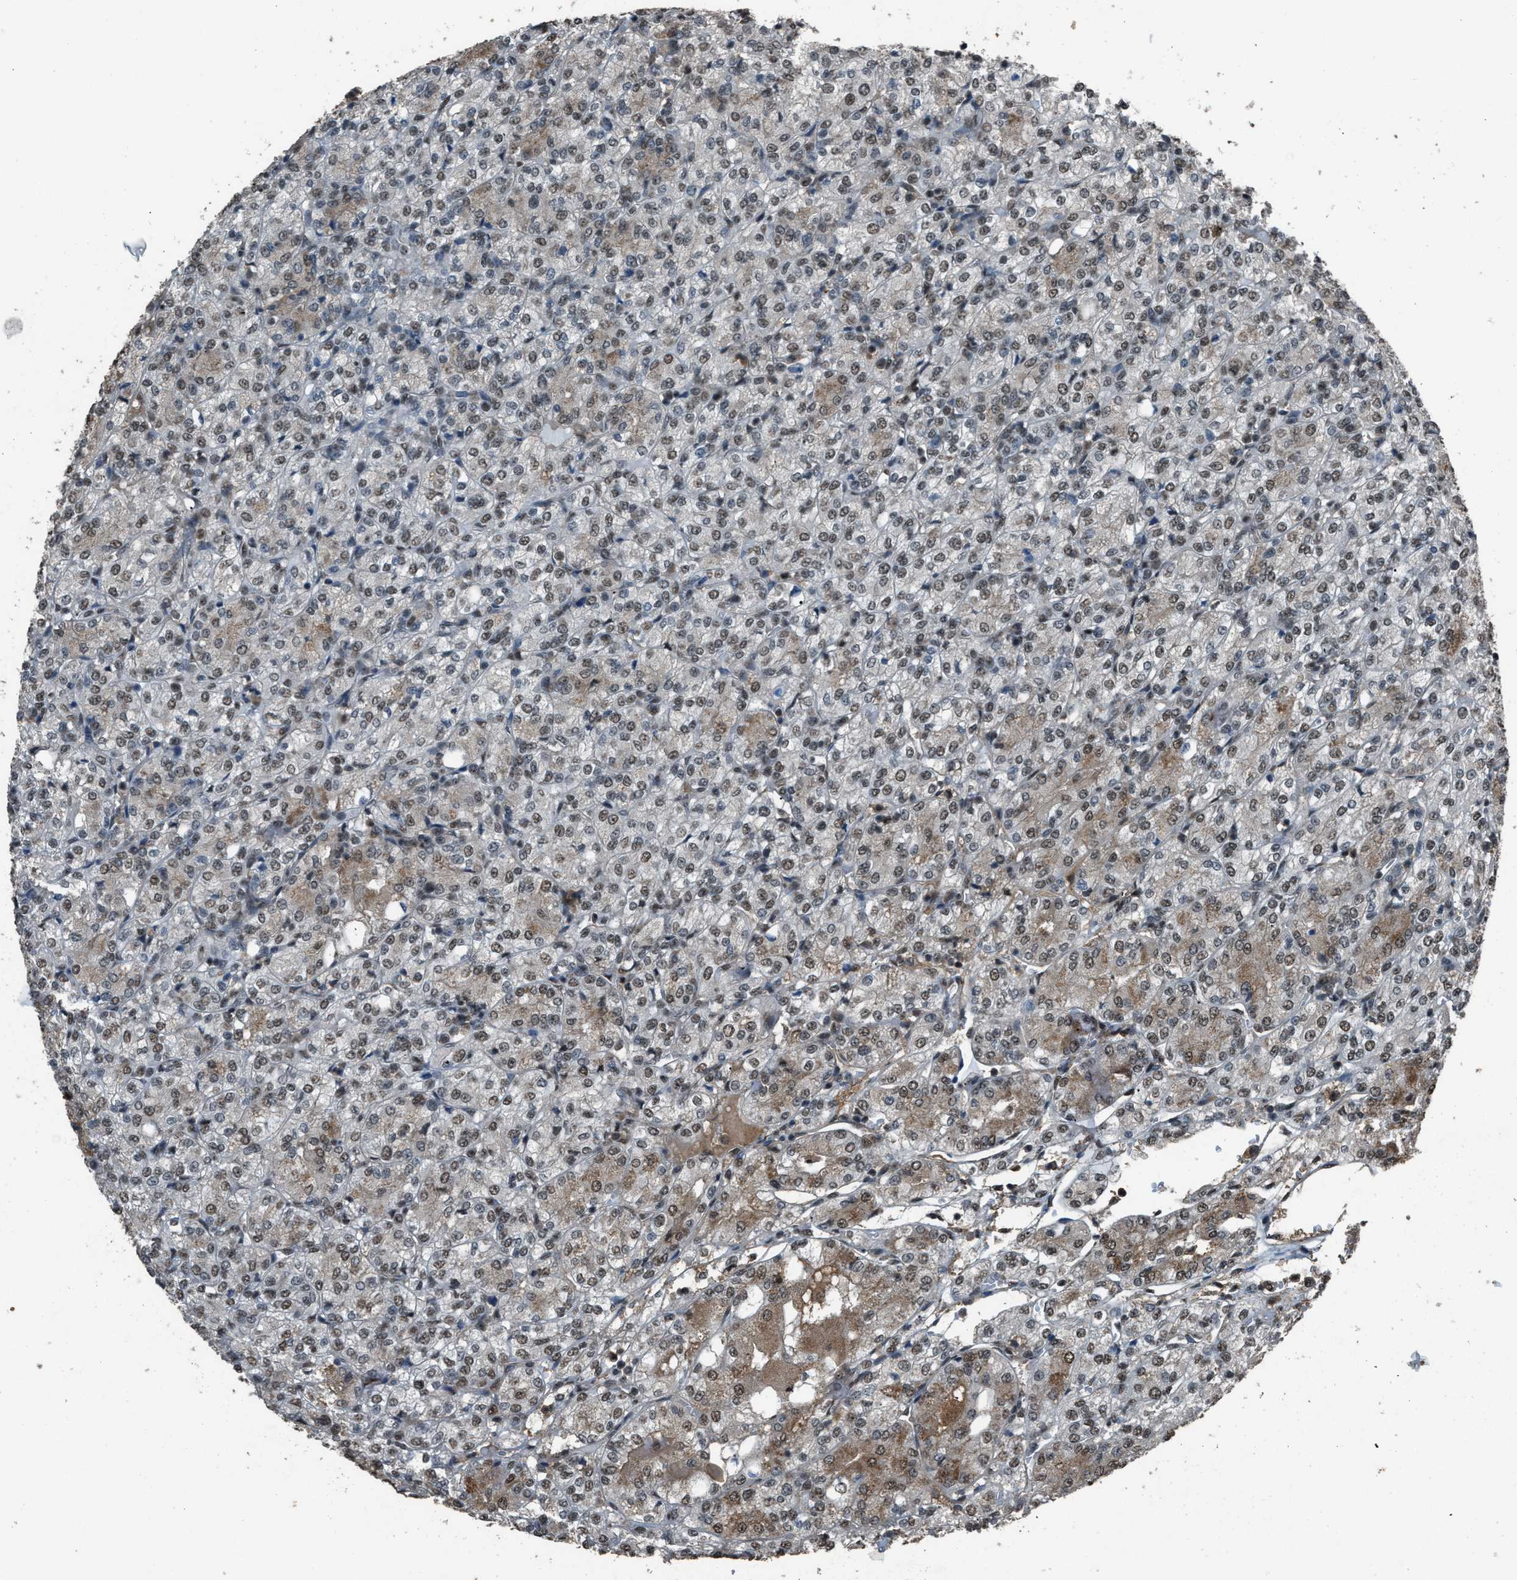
{"staining": {"intensity": "weak", "quantity": ">75%", "location": "cytoplasmic/membranous,nuclear"}, "tissue": "renal cancer", "cell_type": "Tumor cells", "image_type": "cancer", "snomed": [{"axis": "morphology", "description": "Adenocarcinoma, NOS"}, {"axis": "topography", "description": "Kidney"}], "caption": "Immunohistochemical staining of human renal adenocarcinoma demonstrates weak cytoplasmic/membranous and nuclear protein staining in about >75% of tumor cells.", "gene": "SERTAD2", "patient": {"sex": "male", "age": 77}}